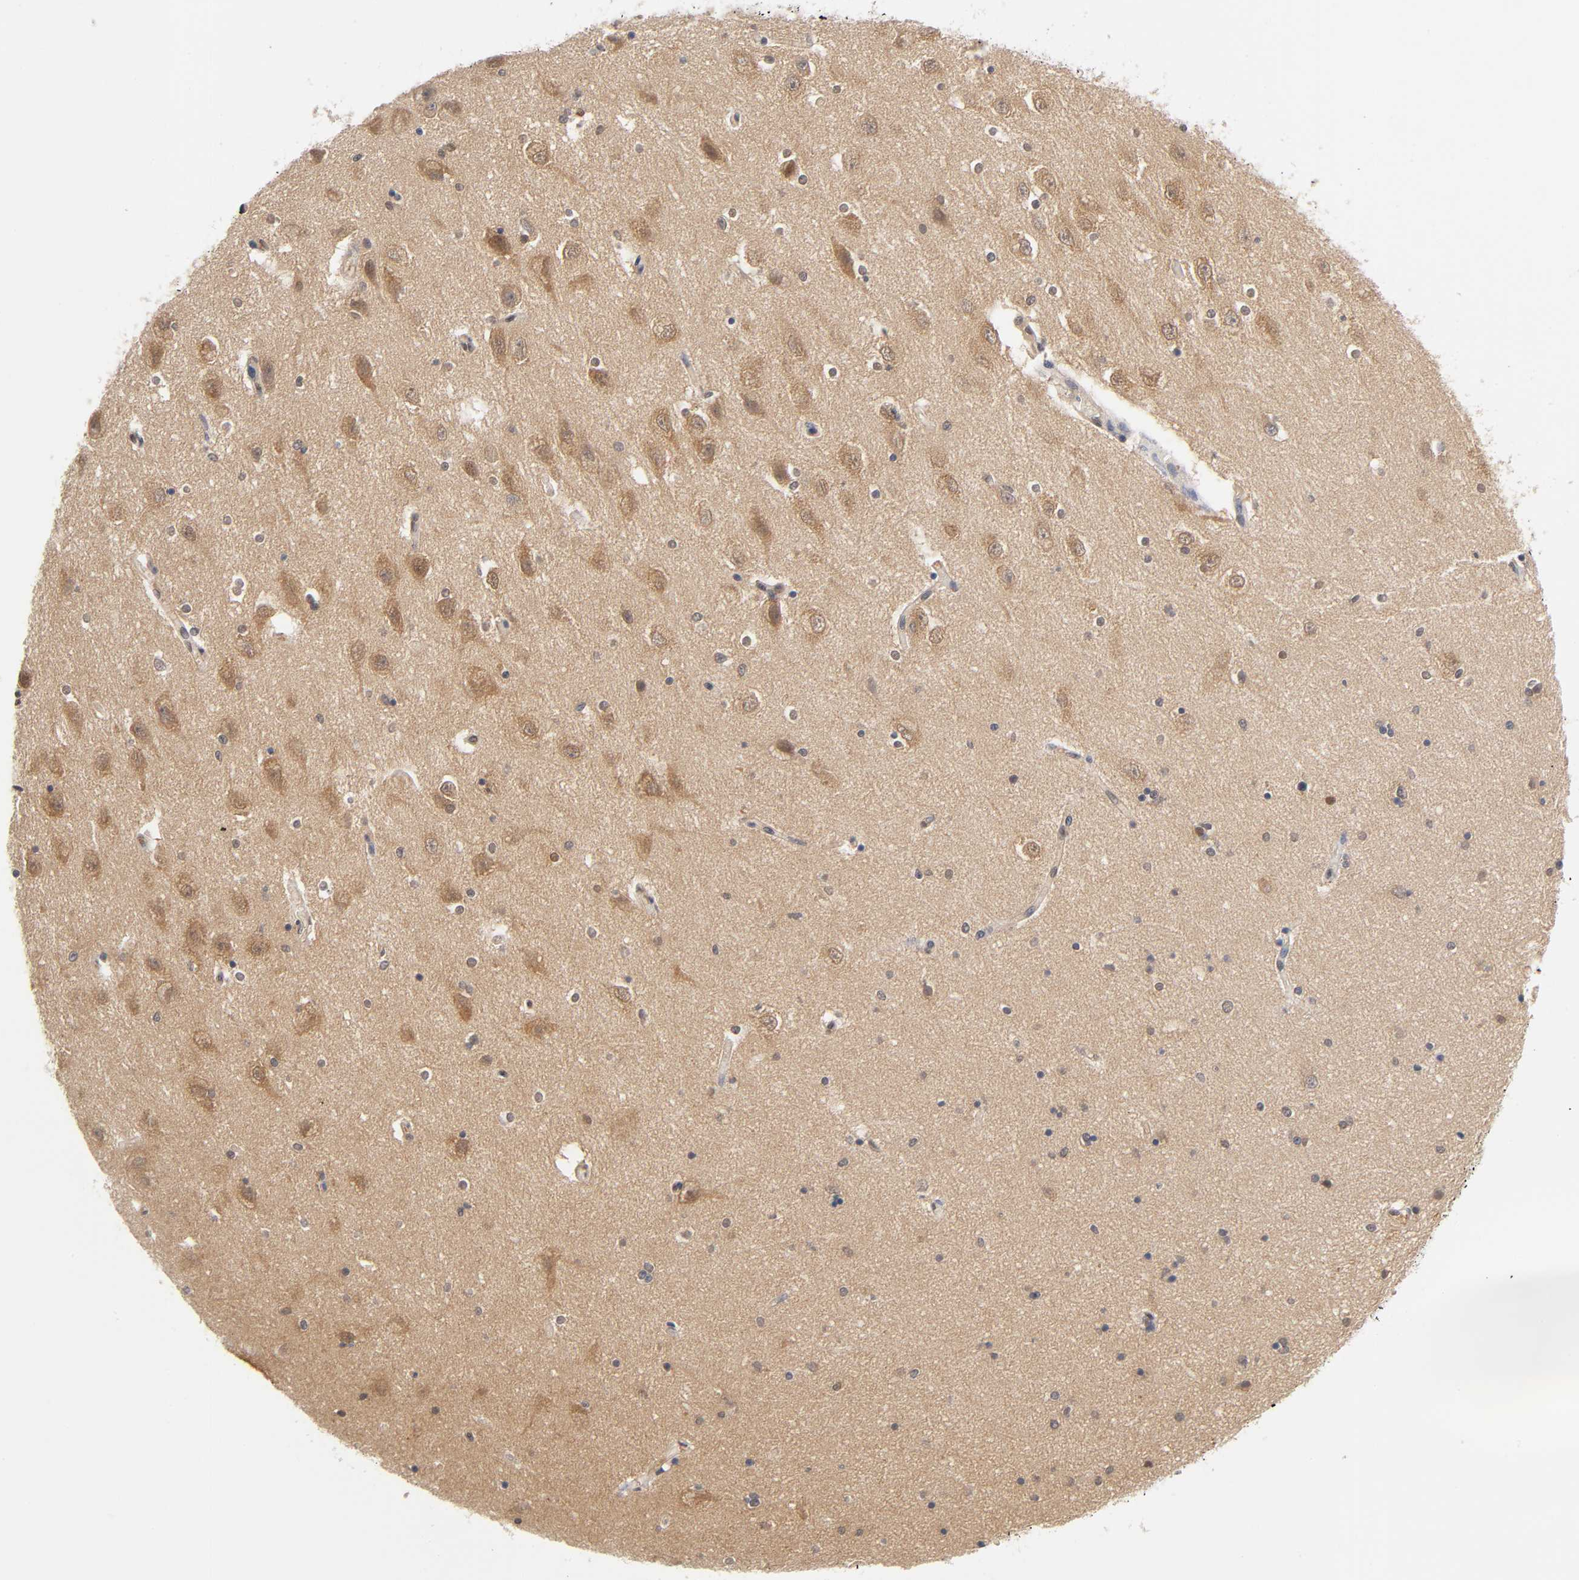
{"staining": {"intensity": "weak", "quantity": "25%-75%", "location": "cytoplasmic/membranous"}, "tissue": "hippocampus", "cell_type": "Glial cells", "image_type": "normal", "snomed": [{"axis": "morphology", "description": "Normal tissue, NOS"}, {"axis": "topography", "description": "Hippocampus"}], "caption": "Hippocampus stained for a protein reveals weak cytoplasmic/membranous positivity in glial cells.", "gene": "DFFB", "patient": {"sex": "female", "age": 54}}